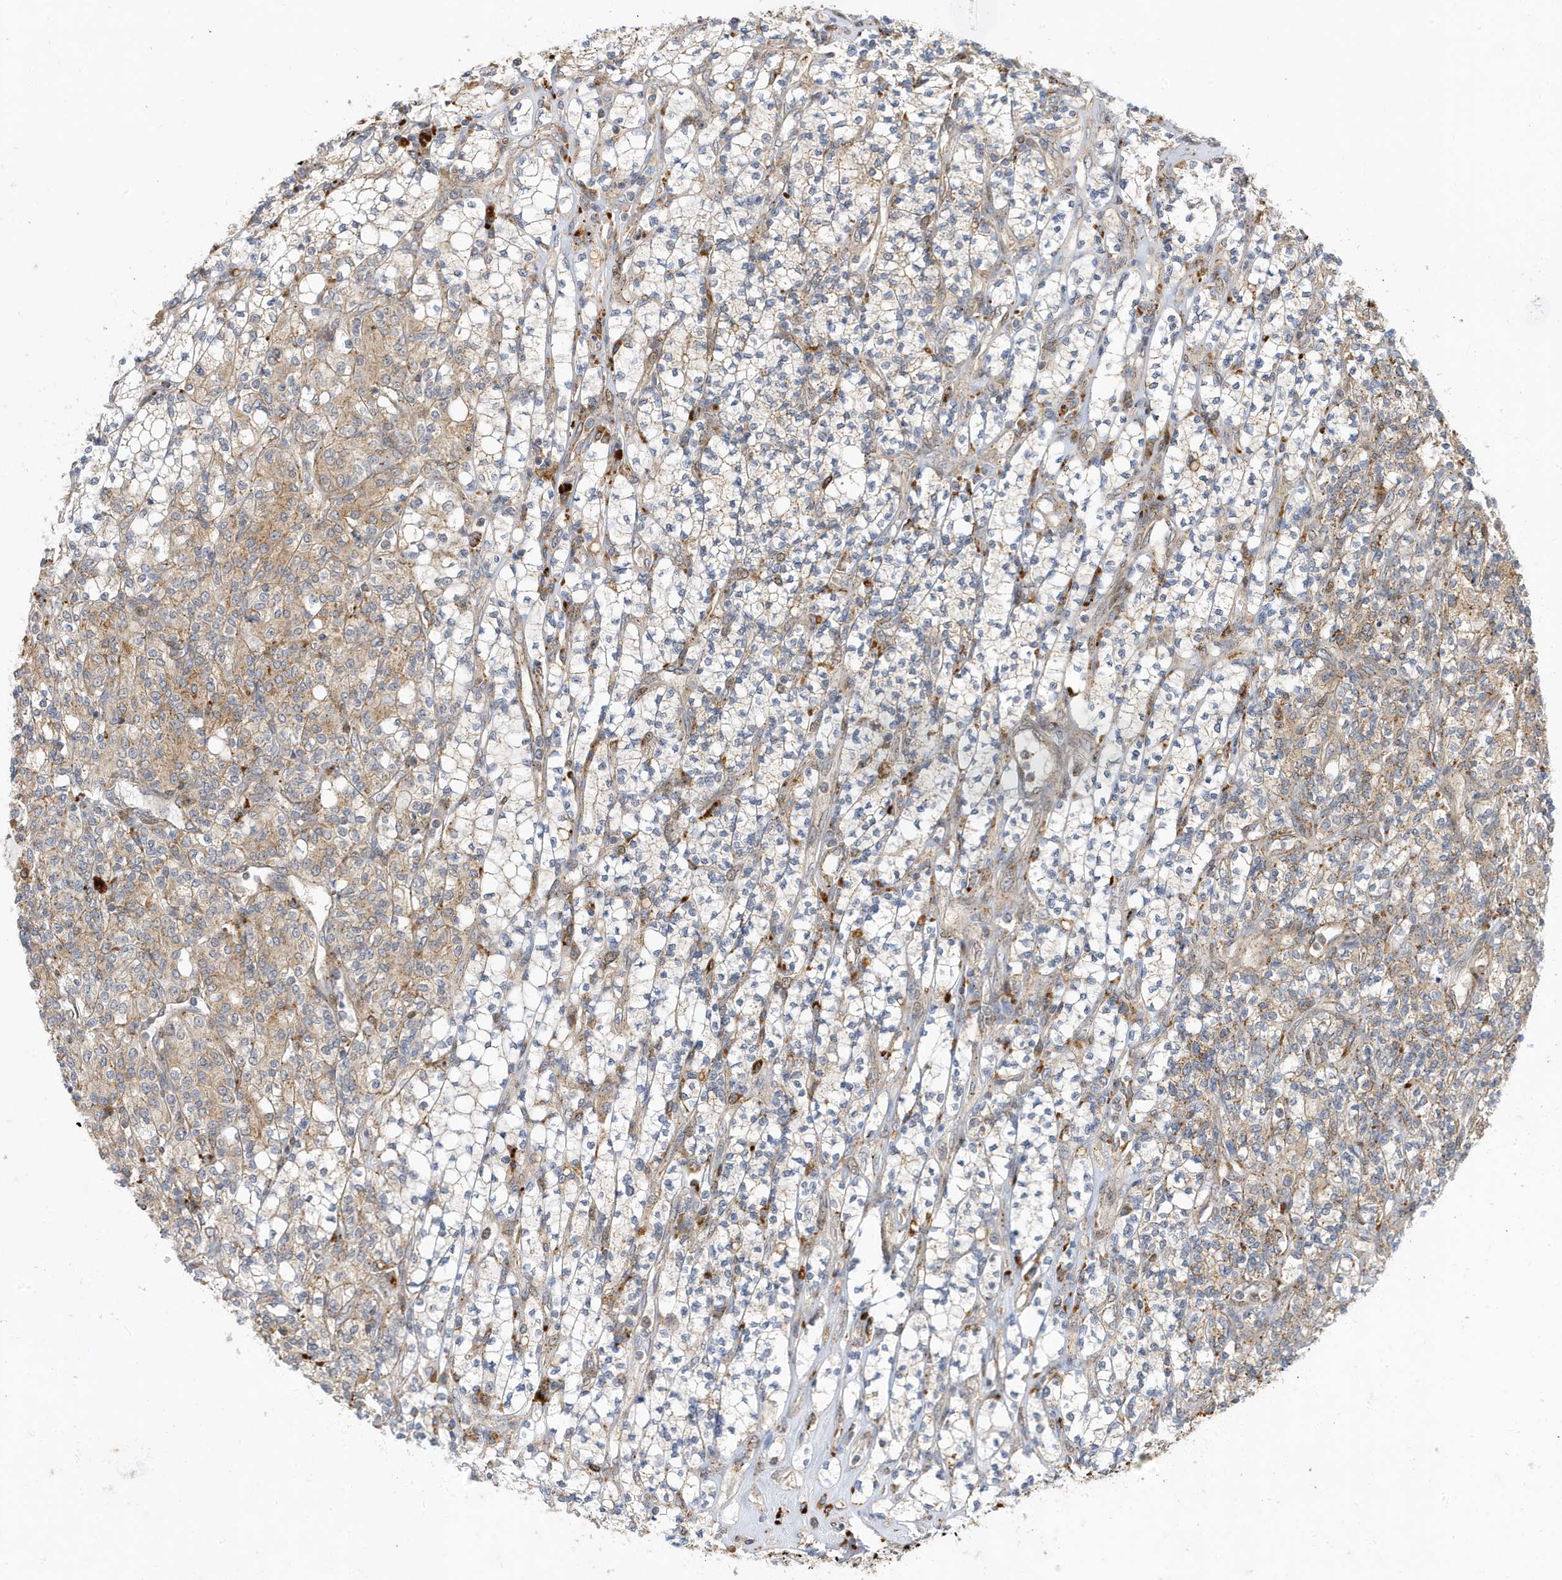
{"staining": {"intensity": "weak", "quantity": ">75%", "location": "cytoplasmic/membranous"}, "tissue": "renal cancer", "cell_type": "Tumor cells", "image_type": "cancer", "snomed": [{"axis": "morphology", "description": "Adenocarcinoma, NOS"}, {"axis": "topography", "description": "Kidney"}], "caption": "Weak cytoplasmic/membranous staining for a protein is appreciated in approximately >75% of tumor cells of renal cancer using IHC.", "gene": "ZNF507", "patient": {"sex": "male", "age": 77}}